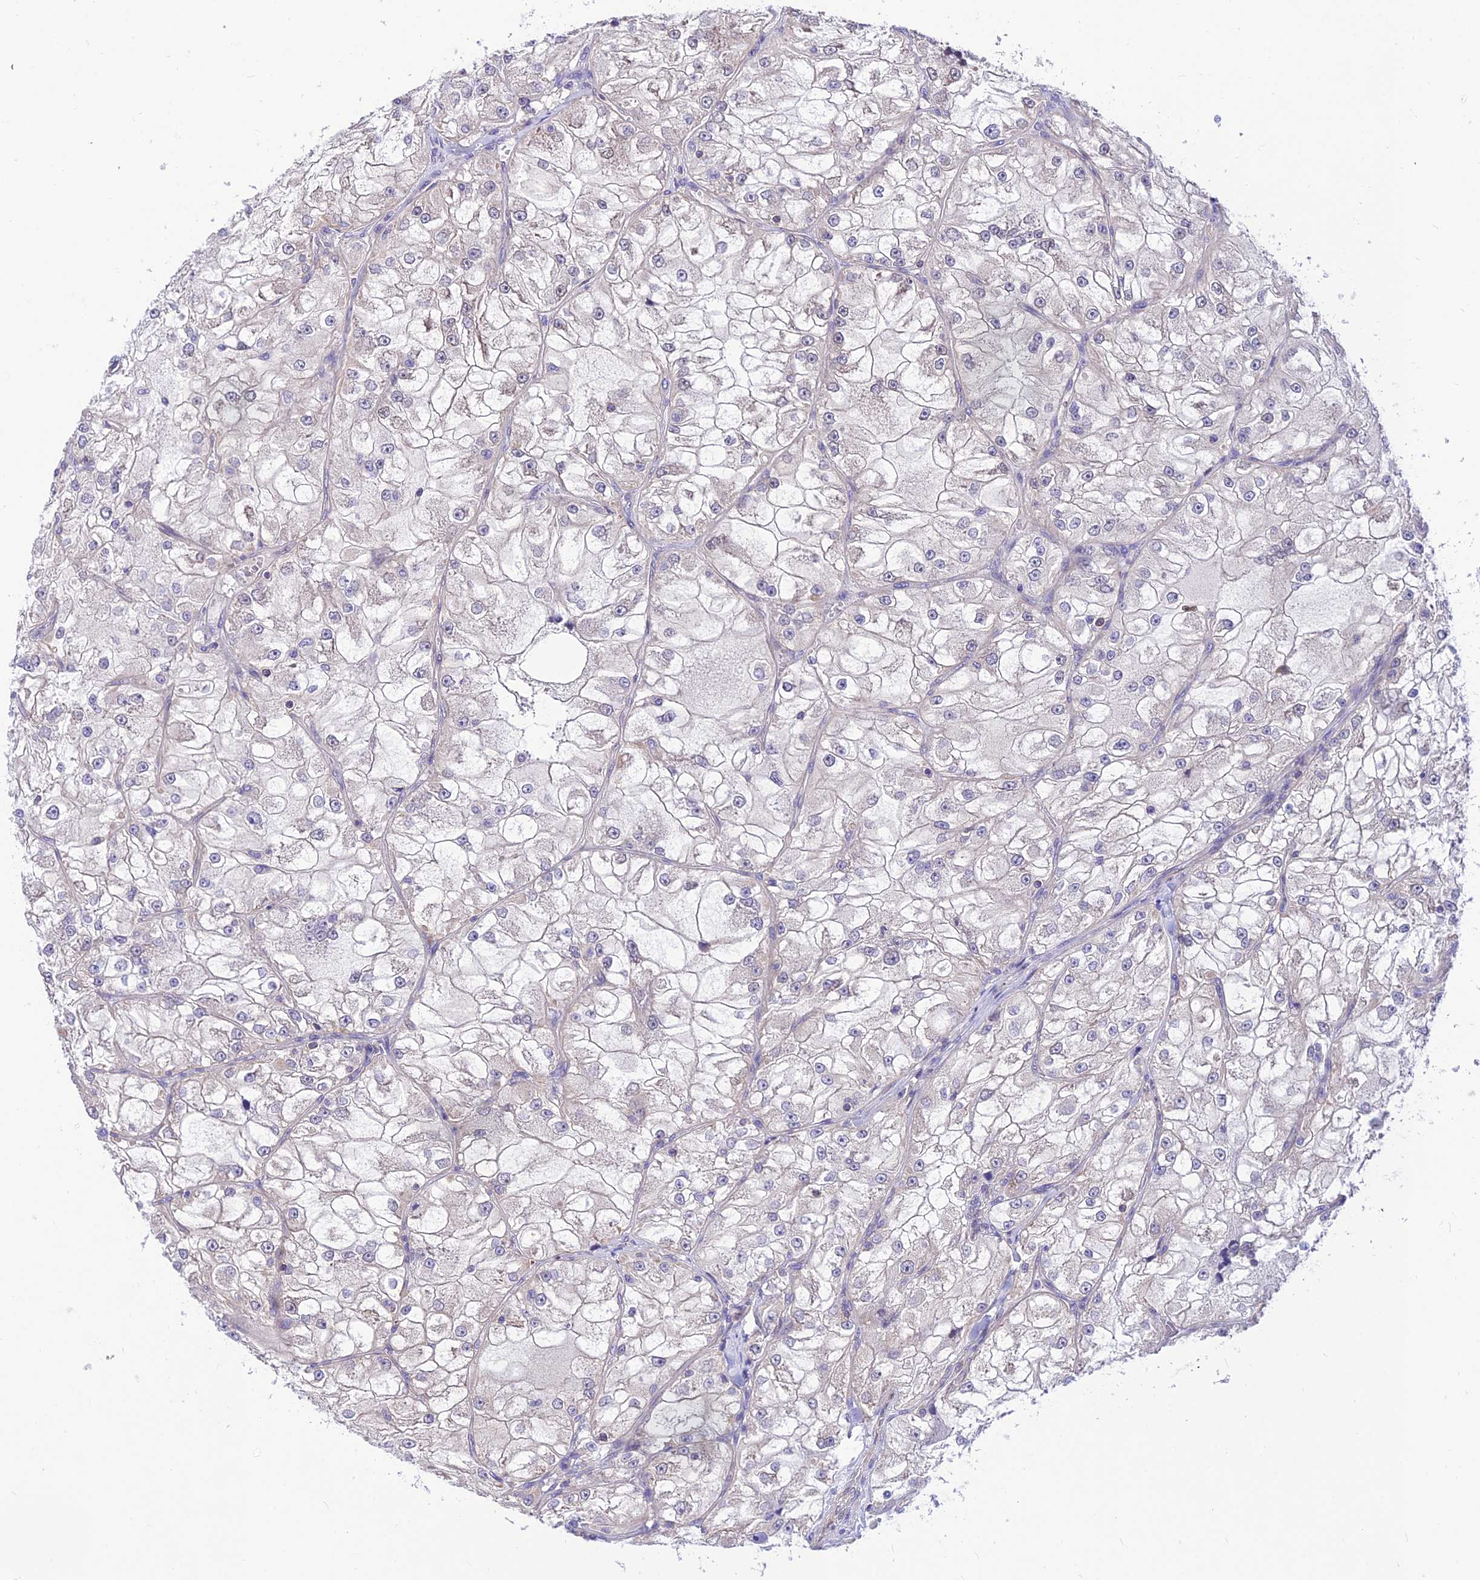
{"staining": {"intensity": "negative", "quantity": "none", "location": "none"}, "tissue": "renal cancer", "cell_type": "Tumor cells", "image_type": "cancer", "snomed": [{"axis": "morphology", "description": "Adenocarcinoma, NOS"}, {"axis": "topography", "description": "Kidney"}], "caption": "Micrograph shows no protein expression in tumor cells of renal cancer (adenocarcinoma) tissue.", "gene": "C6orf132", "patient": {"sex": "female", "age": 72}}